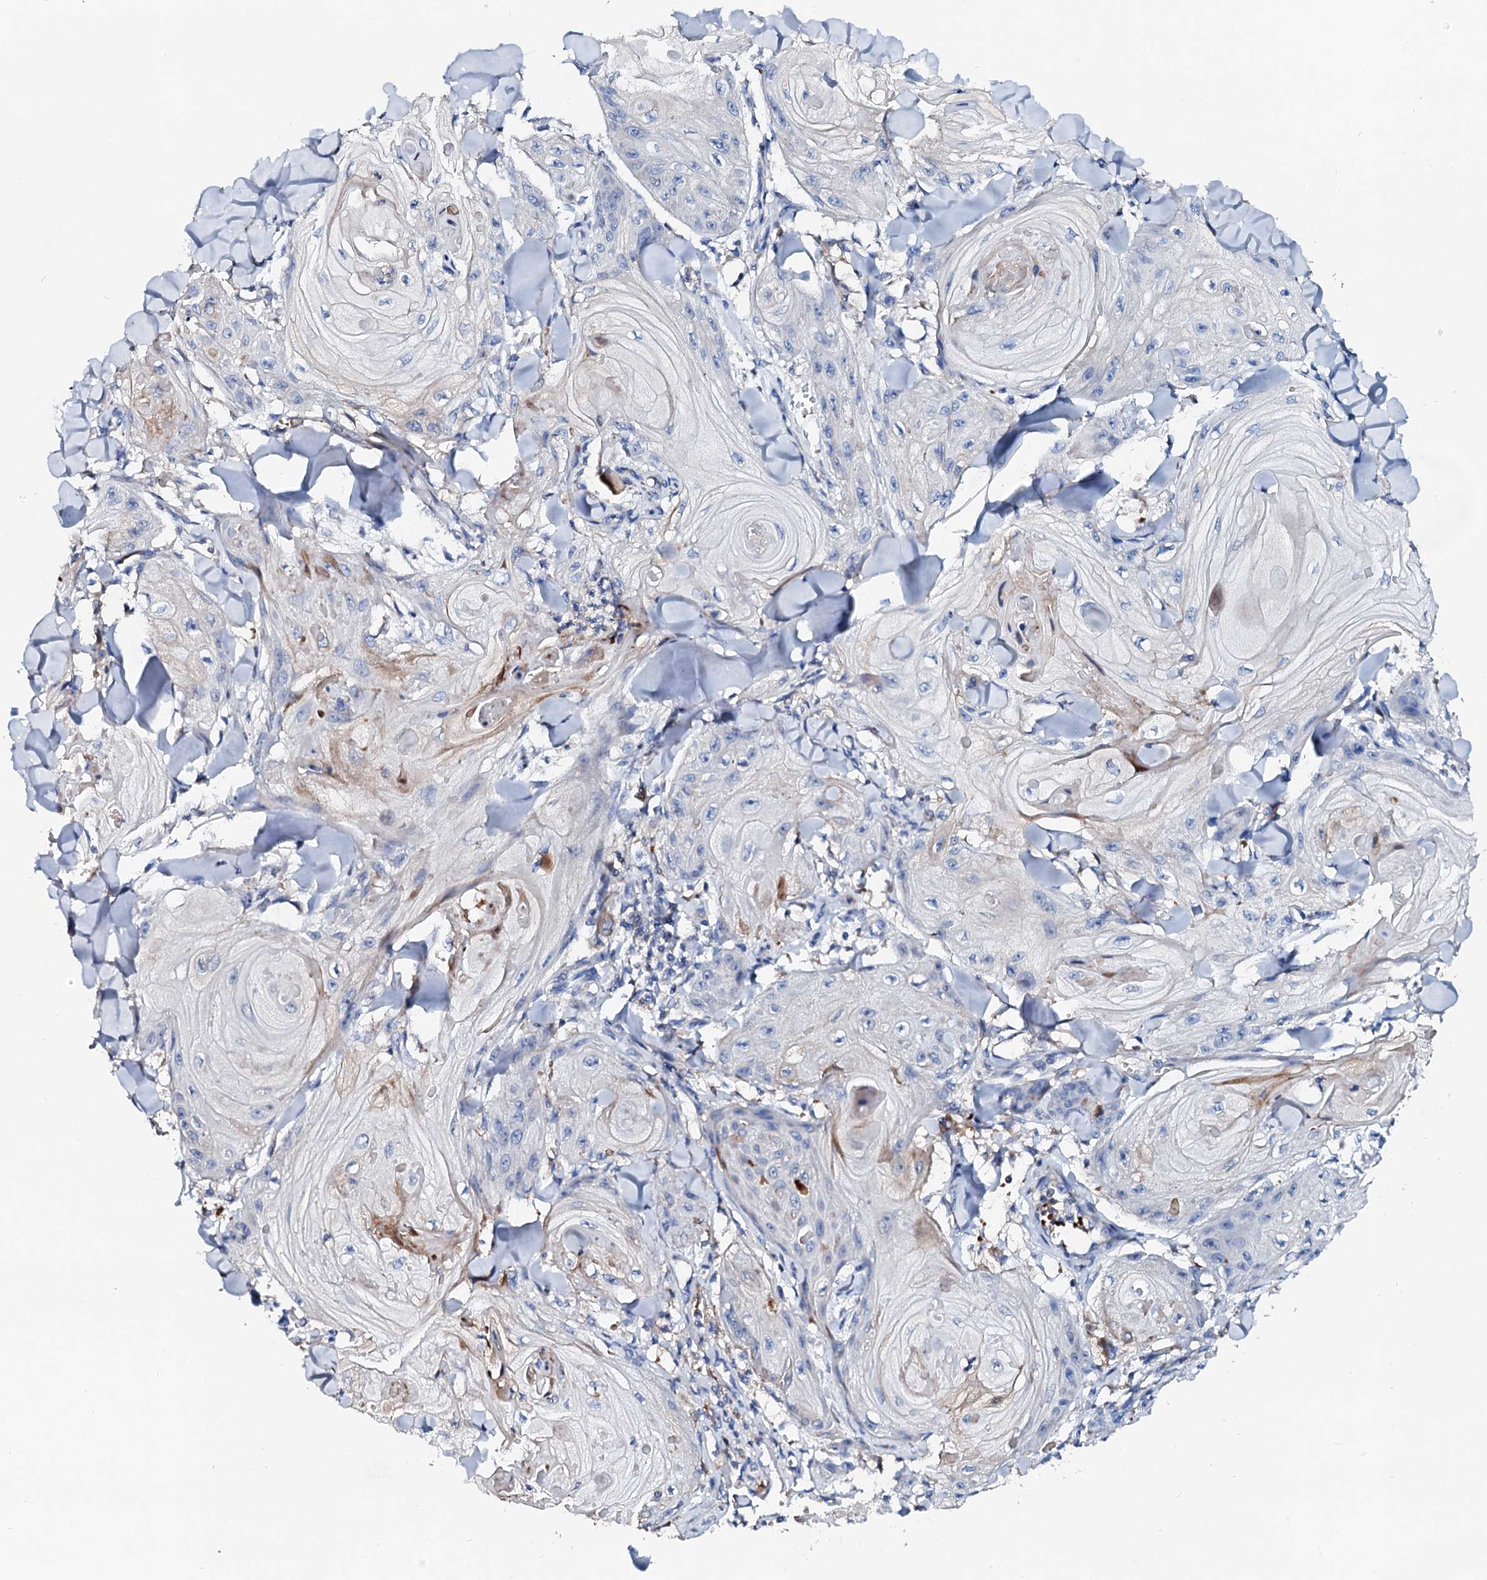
{"staining": {"intensity": "negative", "quantity": "none", "location": "none"}, "tissue": "skin cancer", "cell_type": "Tumor cells", "image_type": "cancer", "snomed": [{"axis": "morphology", "description": "Squamous cell carcinoma, NOS"}, {"axis": "topography", "description": "Skin"}], "caption": "Protein analysis of skin squamous cell carcinoma shows no significant expression in tumor cells.", "gene": "SLC10A7", "patient": {"sex": "male", "age": 74}}